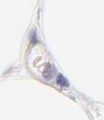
{"staining": {"intensity": "negative", "quantity": "none", "location": "none"}, "tissue": "adipose tissue", "cell_type": "Adipocytes", "image_type": "normal", "snomed": [{"axis": "morphology", "description": "Normal tissue, NOS"}, {"axis": "morphology", "description": "Duct carcinoma"}, {"axis": "topography", "description": "Breast"}, {"axis": "topography", "description": "Adipose tissue"}], "caption": "The histopathology image demonstrates no significant positivity in adipocytes of adipose tissue. Nuclei are stained in blue.", "gene": "EBP", "patient": {"sex": "female", "age": 37}}